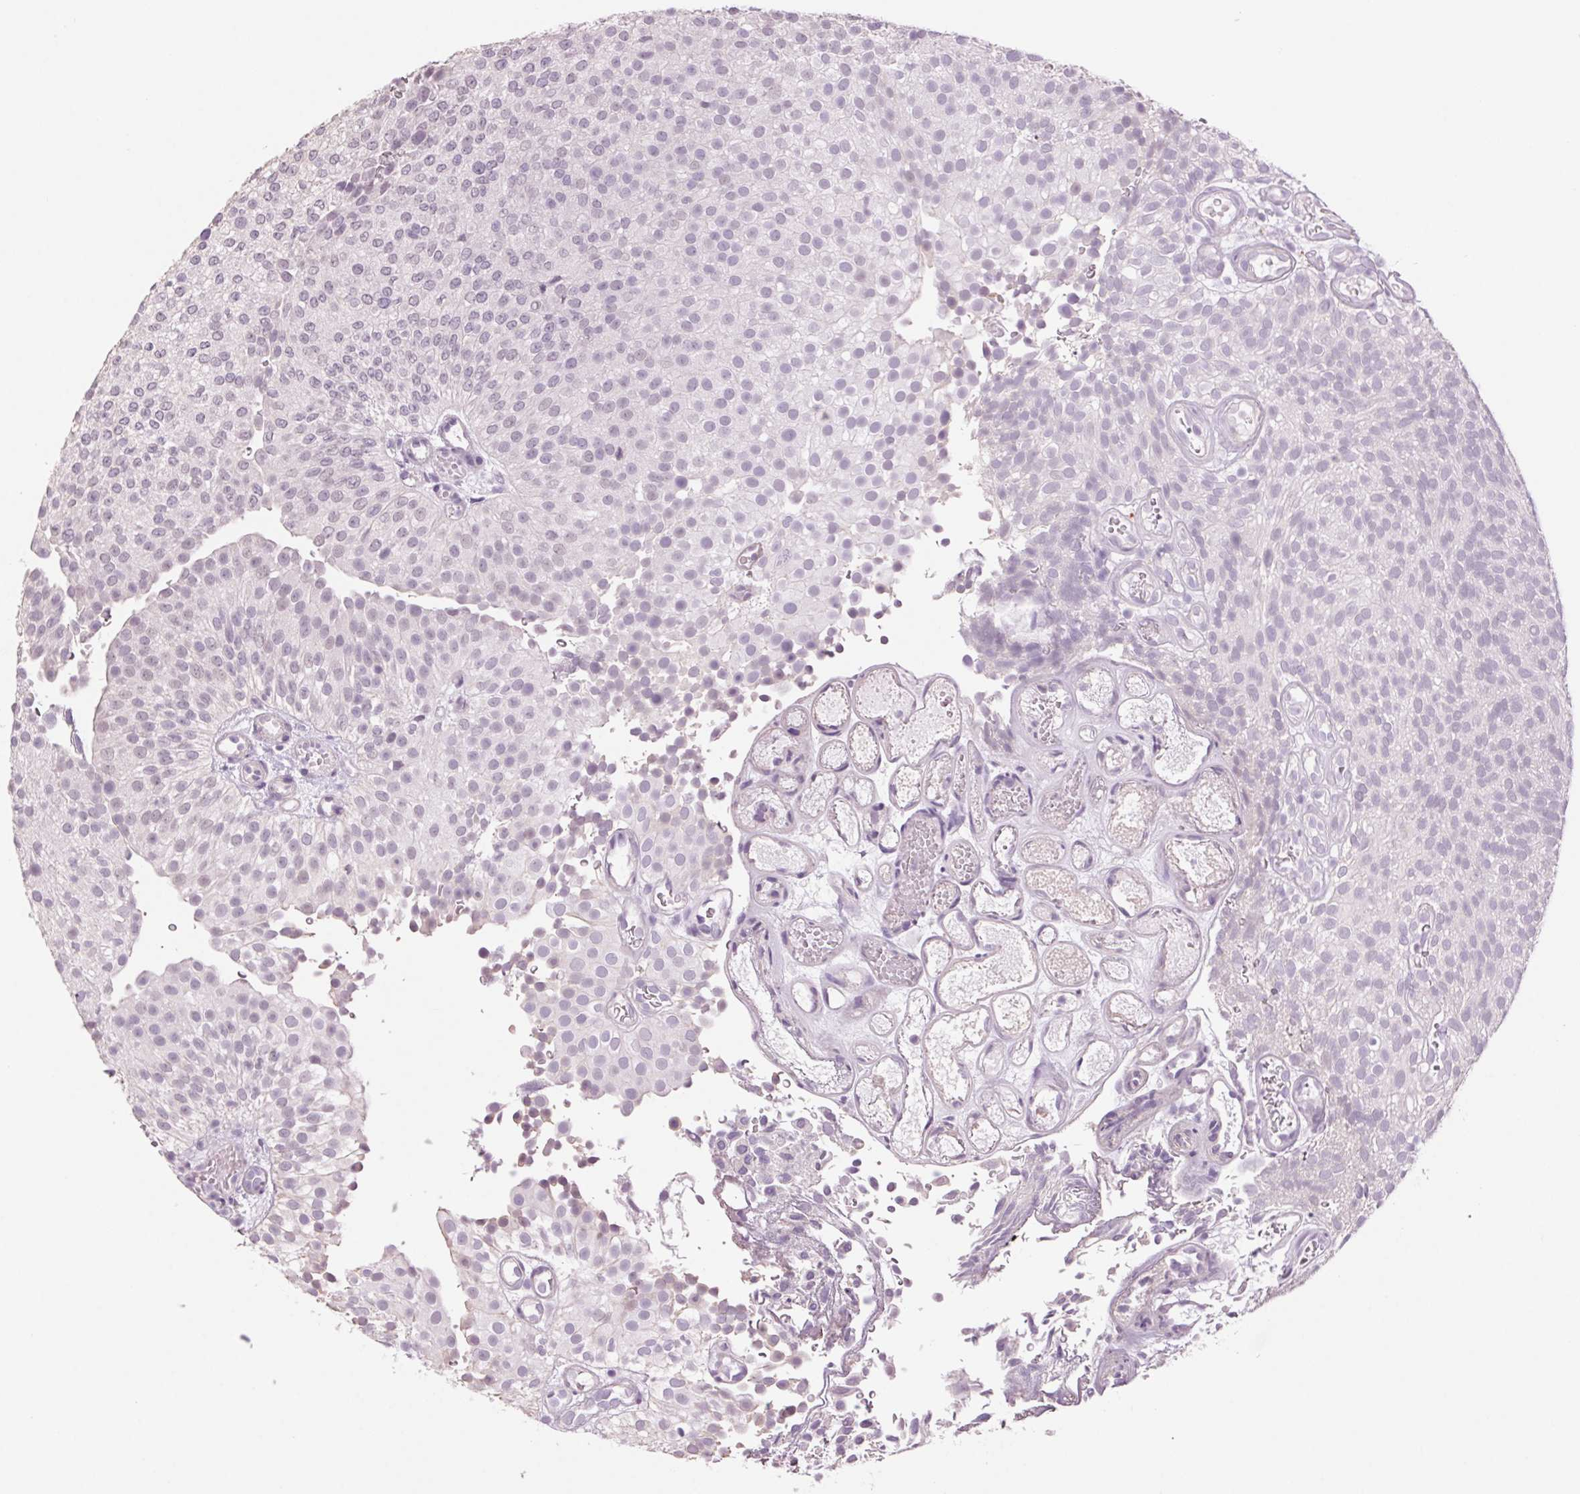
{"staining": {"intensity": "weak", "quantity": "<25%", "location": "nuclear"}, "tissue": "urothelial cancer", "cell_type": "Tumor cells", "image_type": "cancer", "snomed": [{"axis": "morphology", "description": "Urothelial carcinoma, Low grade"}, {"axis": "topography", "description": "Urinary bladder"}], "caption": "This is an IHC histopathology image of urothelial carcinoma (low-grade). There is no staining in tumor cells.", "gene": "MPO", "patient": {"sex": "male", "age": 78}}